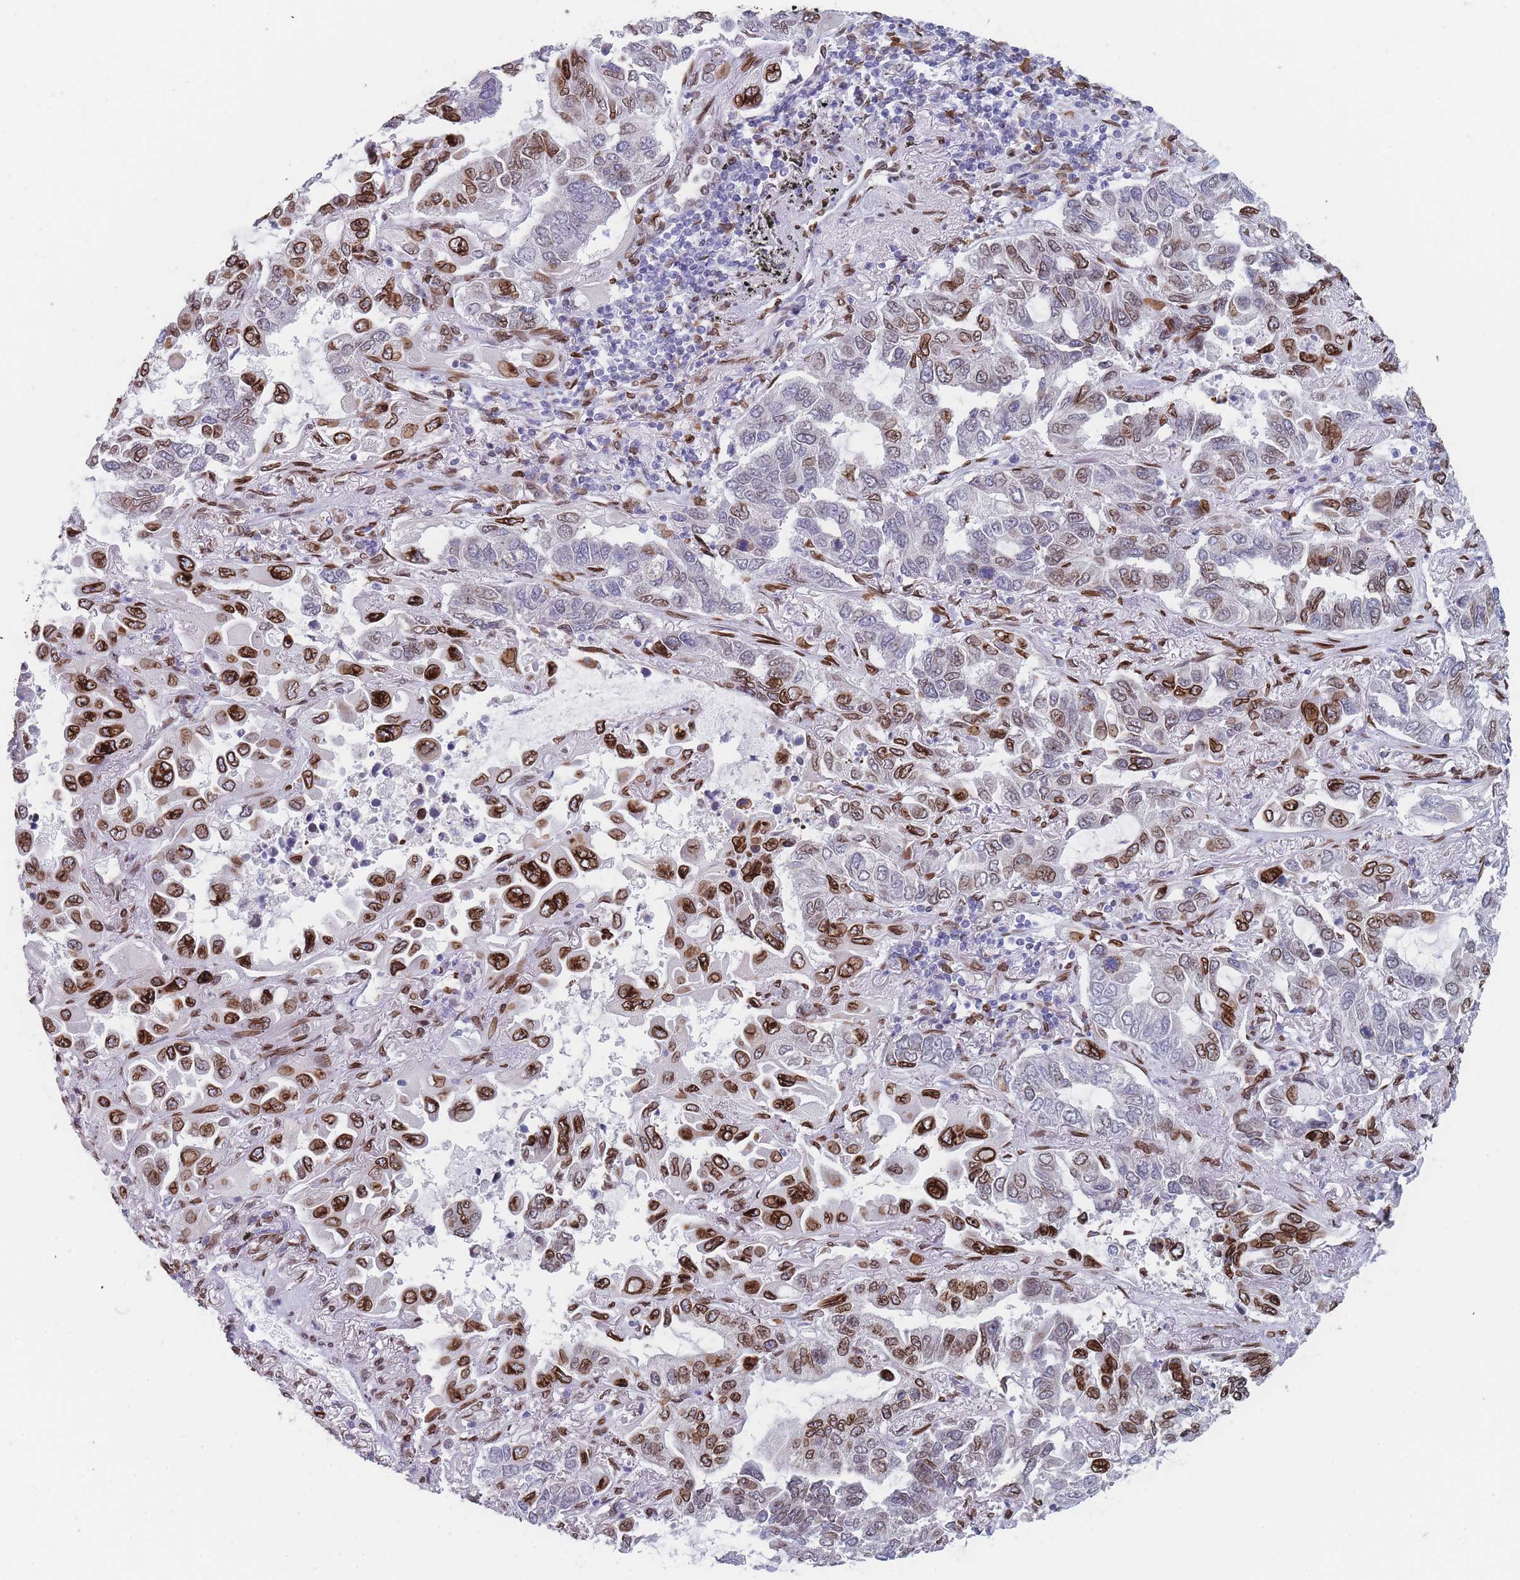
{"staining": {"intensity": "strong", "quantity": "25%-75%", "location": "cytoplasmic/membranous,nuclear"}, "tissue": "lung cancer", "cell_type": "Tumor cells", "image_type": "cancer", "snomed": [{"axis": "morphology", "description": "Adenocarcinoma, NOS"}, {"axis": "topography", "description": "Lung"}], "caption": "Strong cytoplasmic/membranous and nuclear staining for a protein is identified in approximately 25%-75% of tumor cells of adenocarcinoma (lung) using immunohistochemistry (IHC).", "gene": "ZBTB1", "patient": {"sex": "male", "age": 64}}